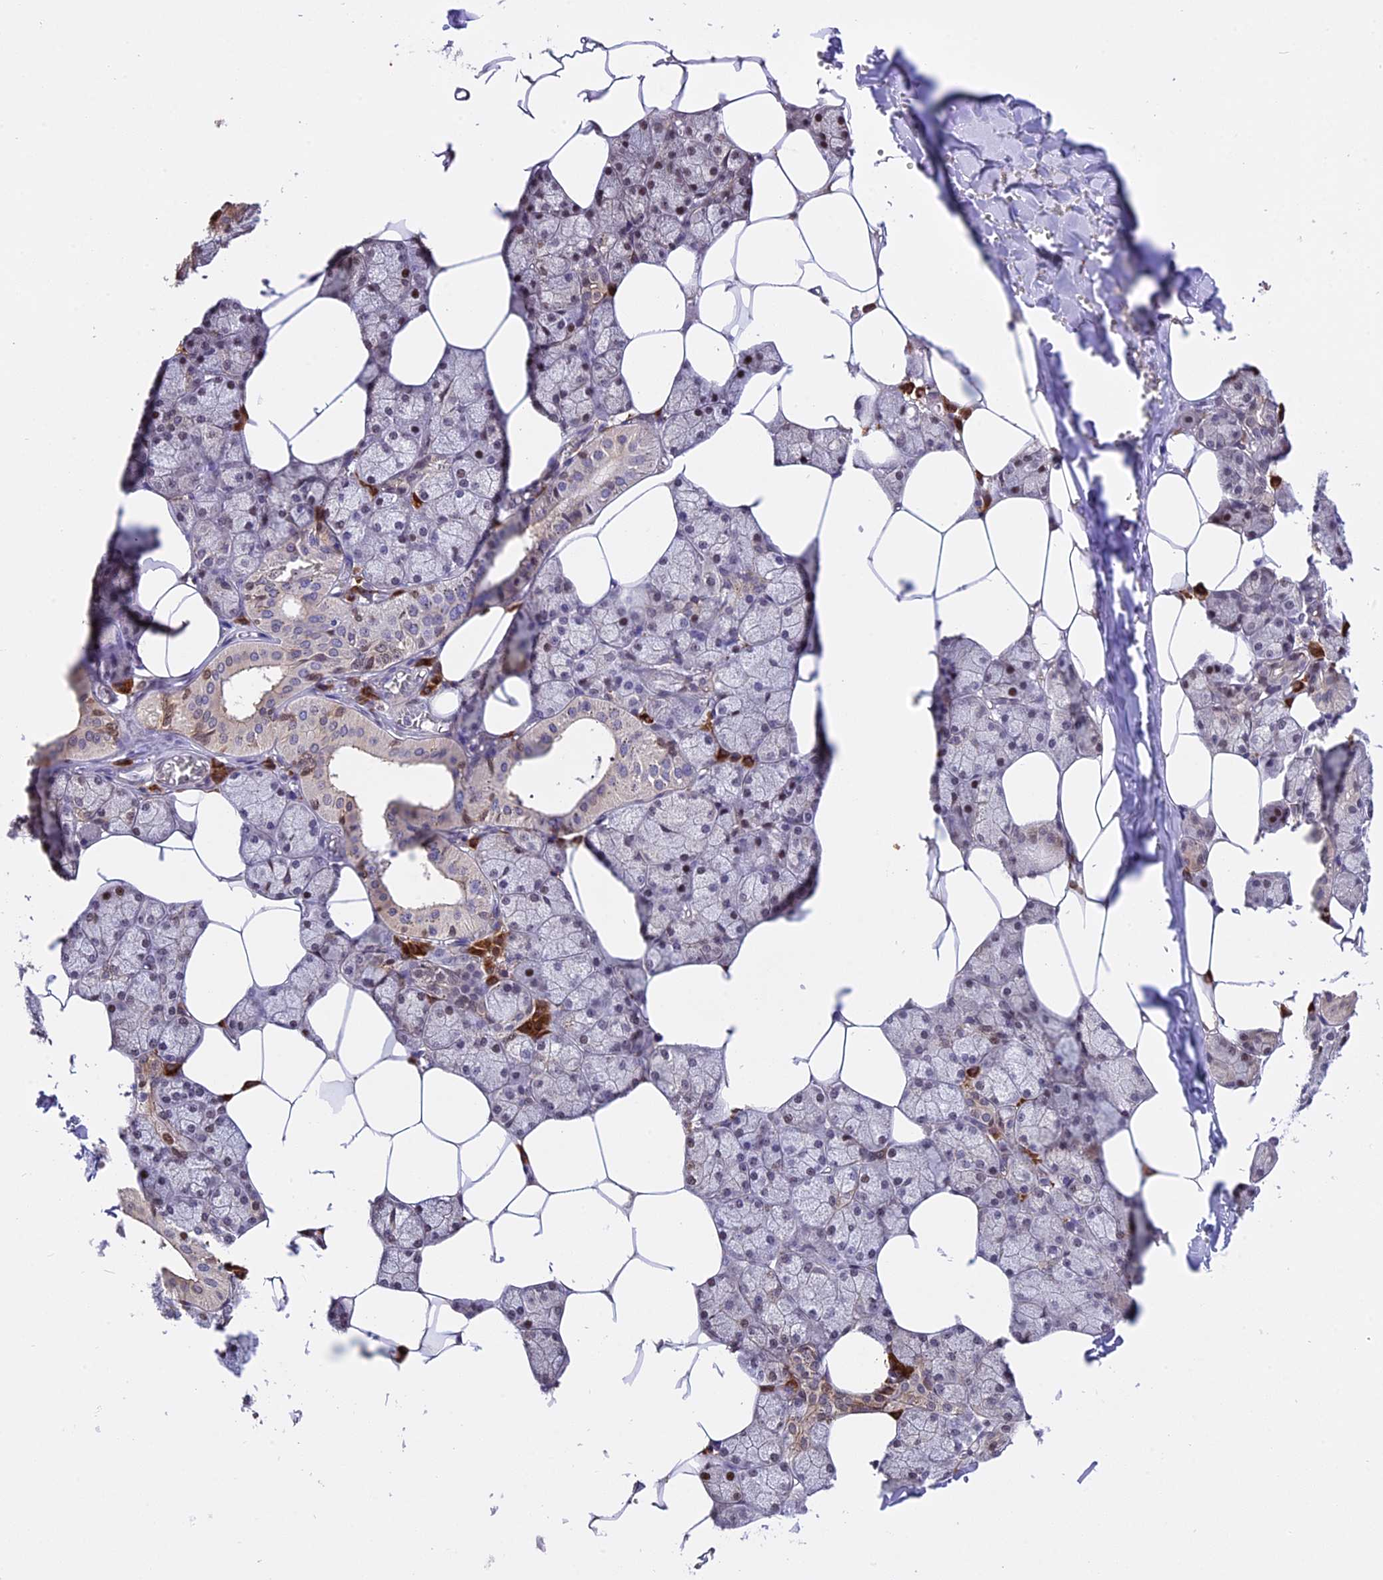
{"staining": {"intensity": "moderate", "quantity": "25%-75%", "location": "cytoplasmic/membranous,nuclear"}, "tissue": "salivary gland", "cell_type": "Glandular cells", "image_type": "normal", "snomed": [{"axis": "morphology", "description": "Normal tissue, NOS"}, {"axis": "topography", "description": "Salivary gland"}], "caption": "Protein expression analysis of normal human salivary gland reveals moderate cytoplasmic/membranous,nuclear expression in approximately 25%-75% of glandular cells. The staining is performed using DAB brown chromogen to label protein expression. The nuclei are counter-stained blue using hematoxylin.", "gene": "HERPUD1", "patient": {"sex": "male", "age": 62}}